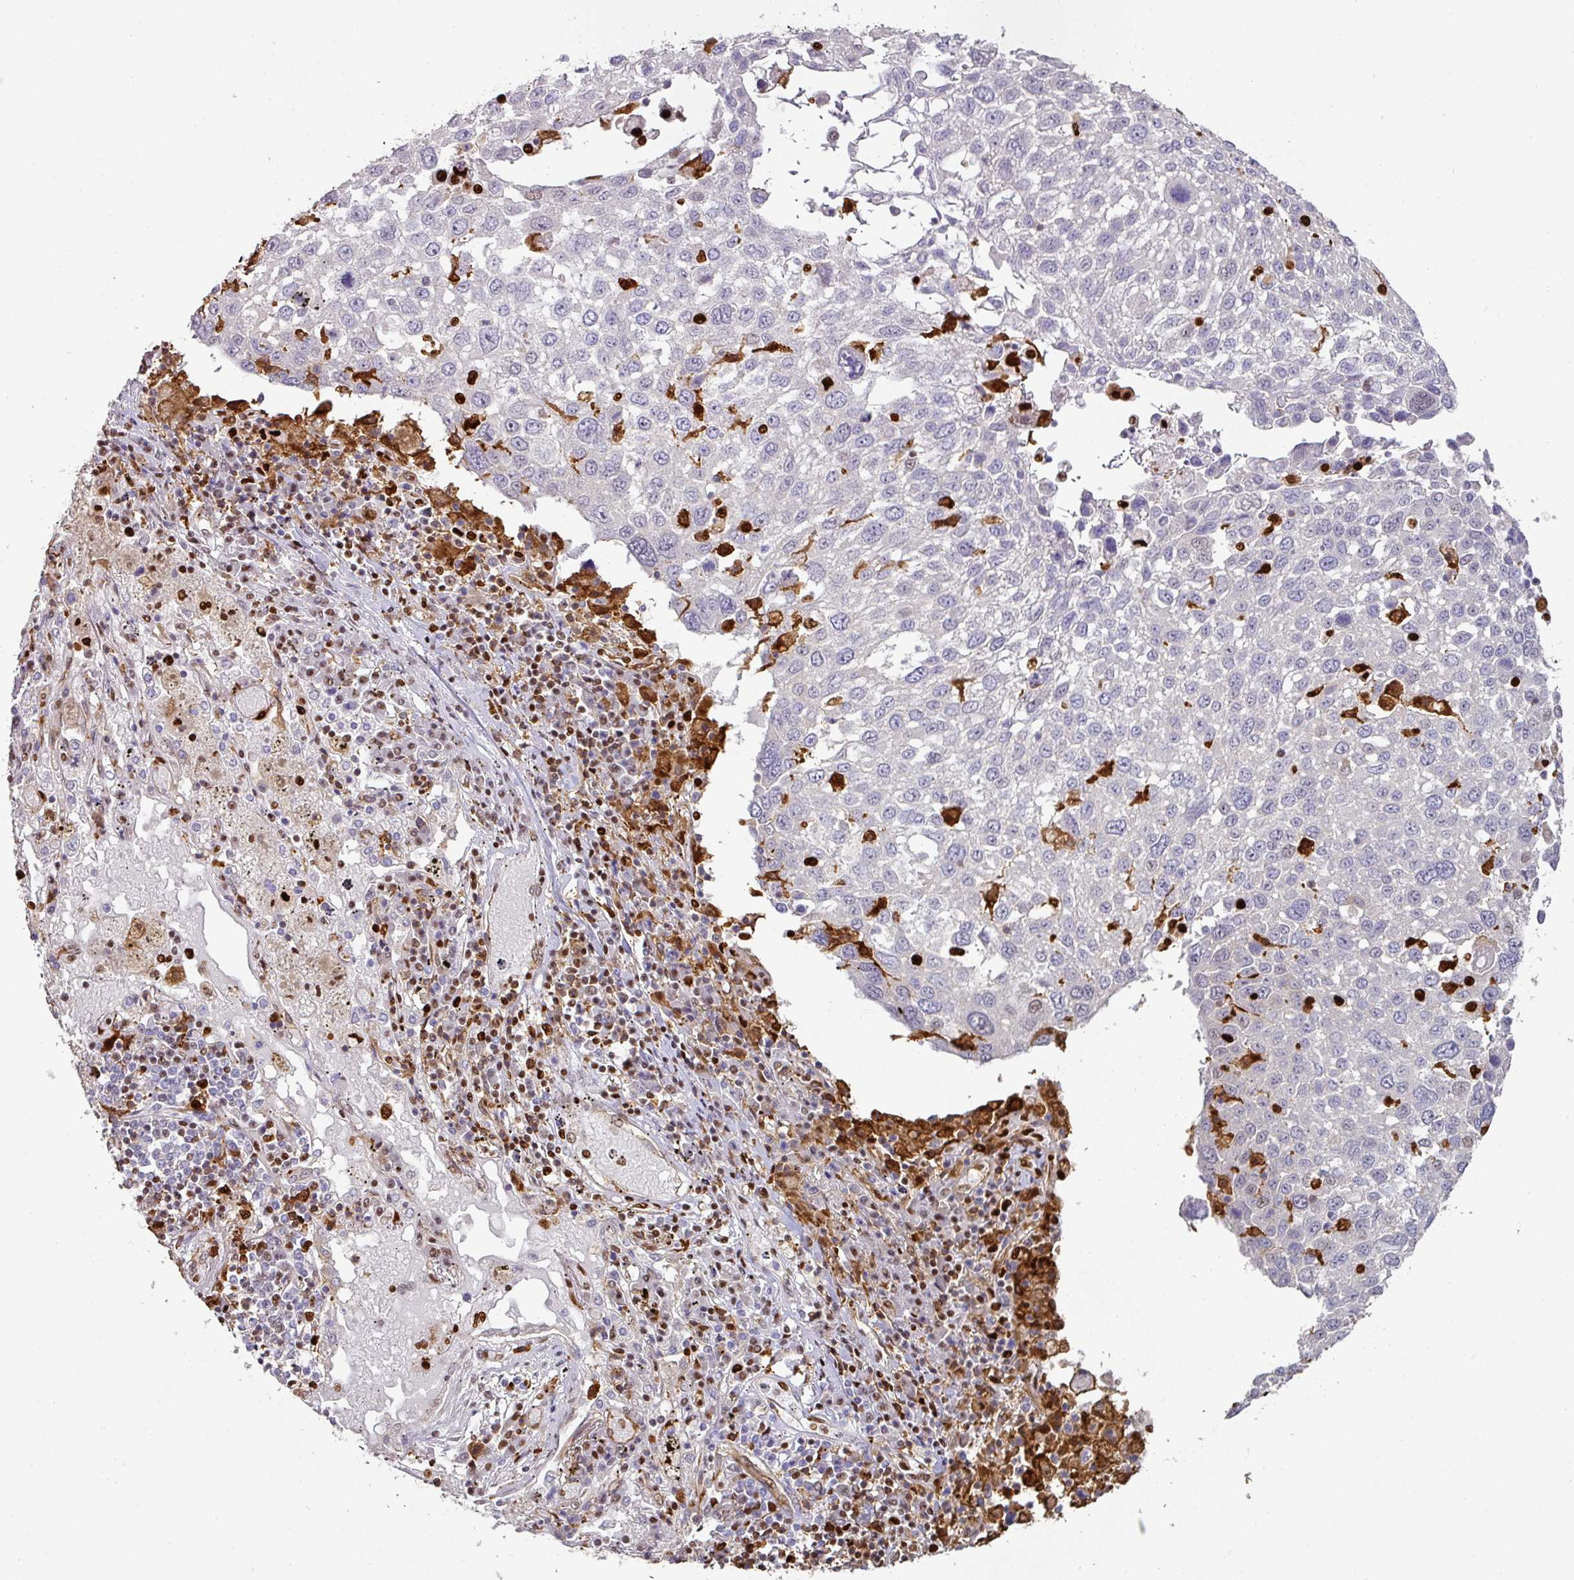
{"staining": {"intensity": "negative", "quantity": "none", "location": "none"}, "tissue": "lung cancer", "cell_type": "Tumor cells", "image_type": "cancer", "snomed": [{"axis": "morphology", "description": "Squamous cell carcinoma, NOS"}, {"axis": "topography", "description": "Lung"}], "caption": "Squamous cell carcinoma (lung) was stained to show a protein in brown. There is no significant staining in tumor cells. The staining is performed using DAB (3,3'-diaminobenzidine) brown chromogen with nuclei counter-stained in using hematoxylin.", "gene": "SAMHD1", "patient": {"sex": "male", "age": 65}}